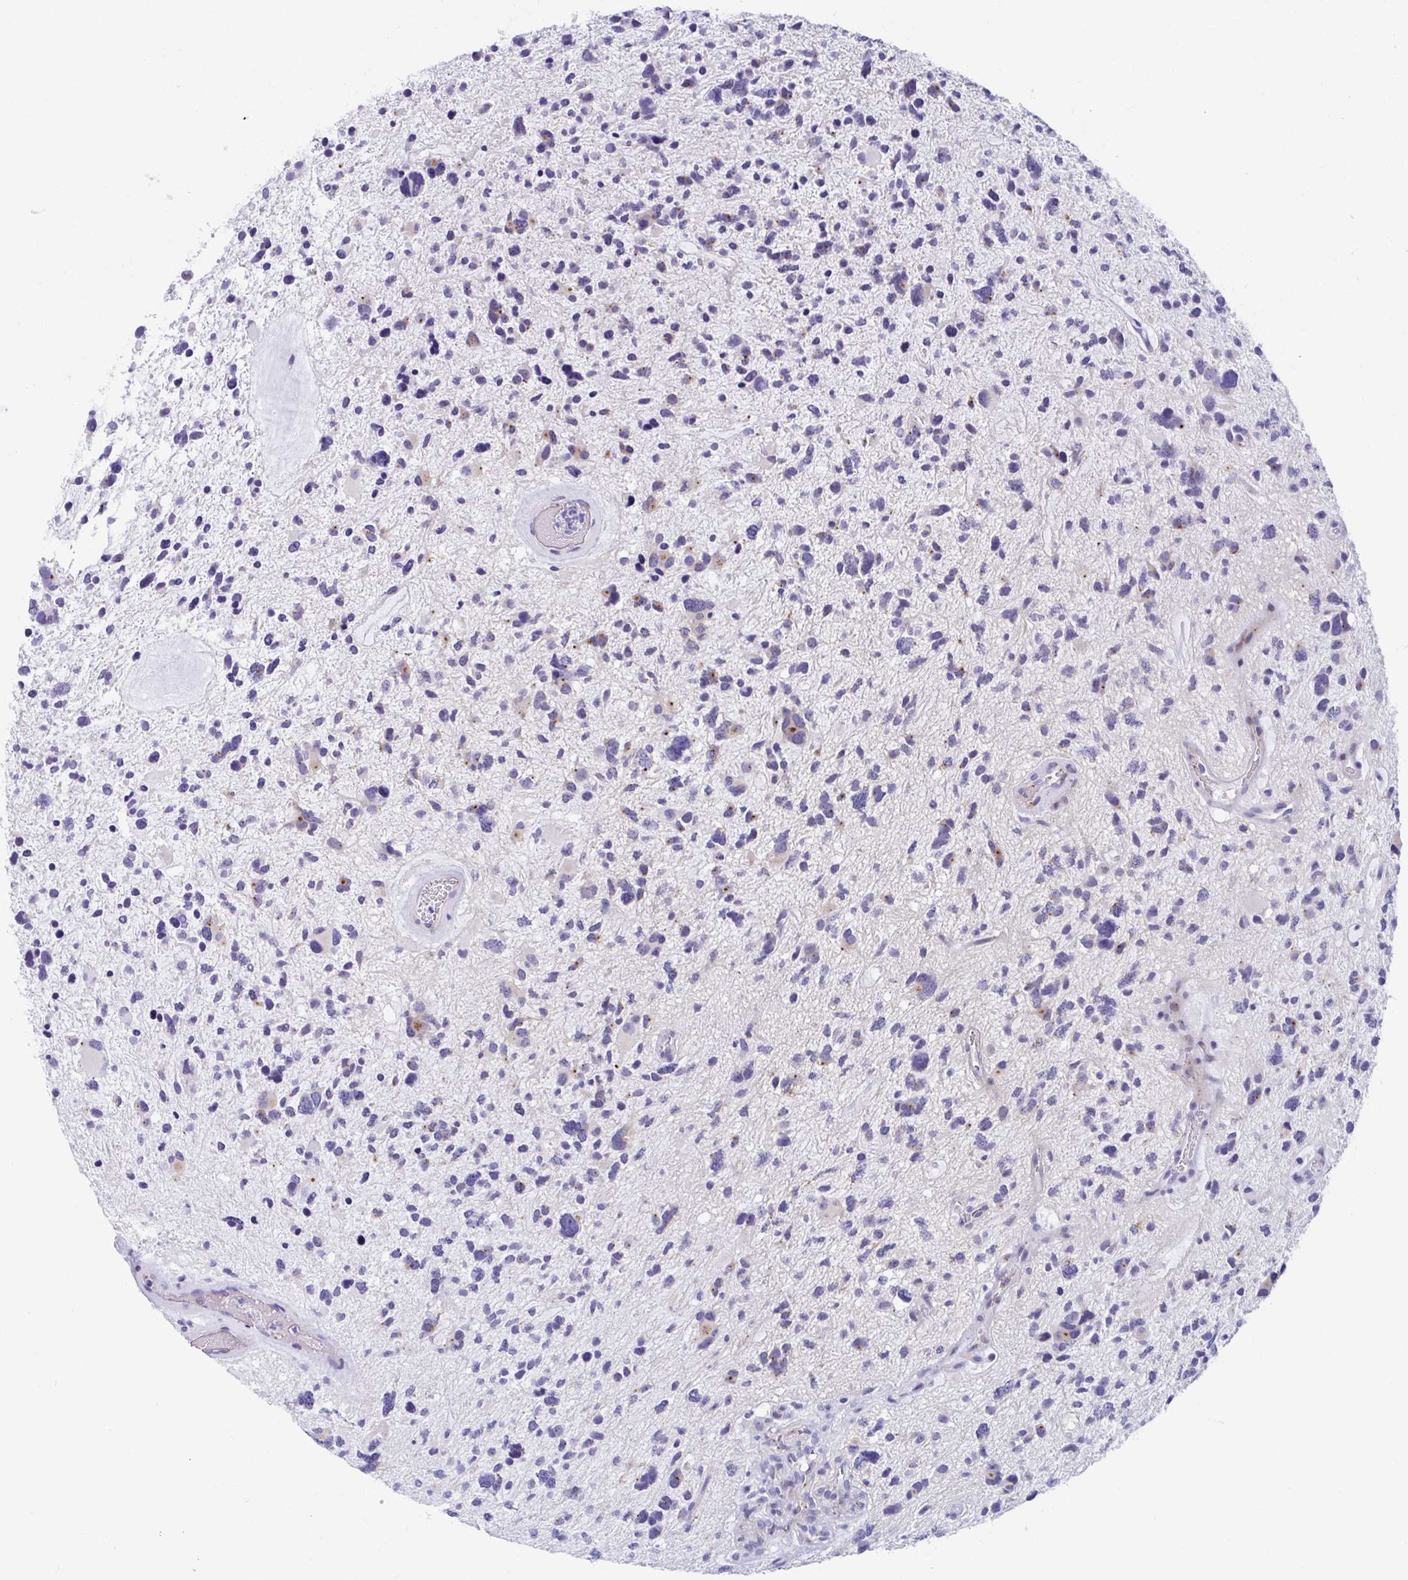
{"staining": {"intensity": "weak", "quantity": "<25%", "location": "cytoplasmic/membranous"}, "tissue": "glioma", "cell_type": "Tumor cells", "image_type": "cancer", "snomed": [{"axis": "morphology", "description": "Glioma, malignant, High grade"}, {"axis": "topography", "description": "Brain"}], "caption": "High power microscopy photomicrograph of an immunohistochemistry (IHC) histopathology image of high-grade glioma (malignant), revealing no significant positivity in tumor cells.", "gene": "TTC30B", "patient": {"sex": "female", "age": 11}}